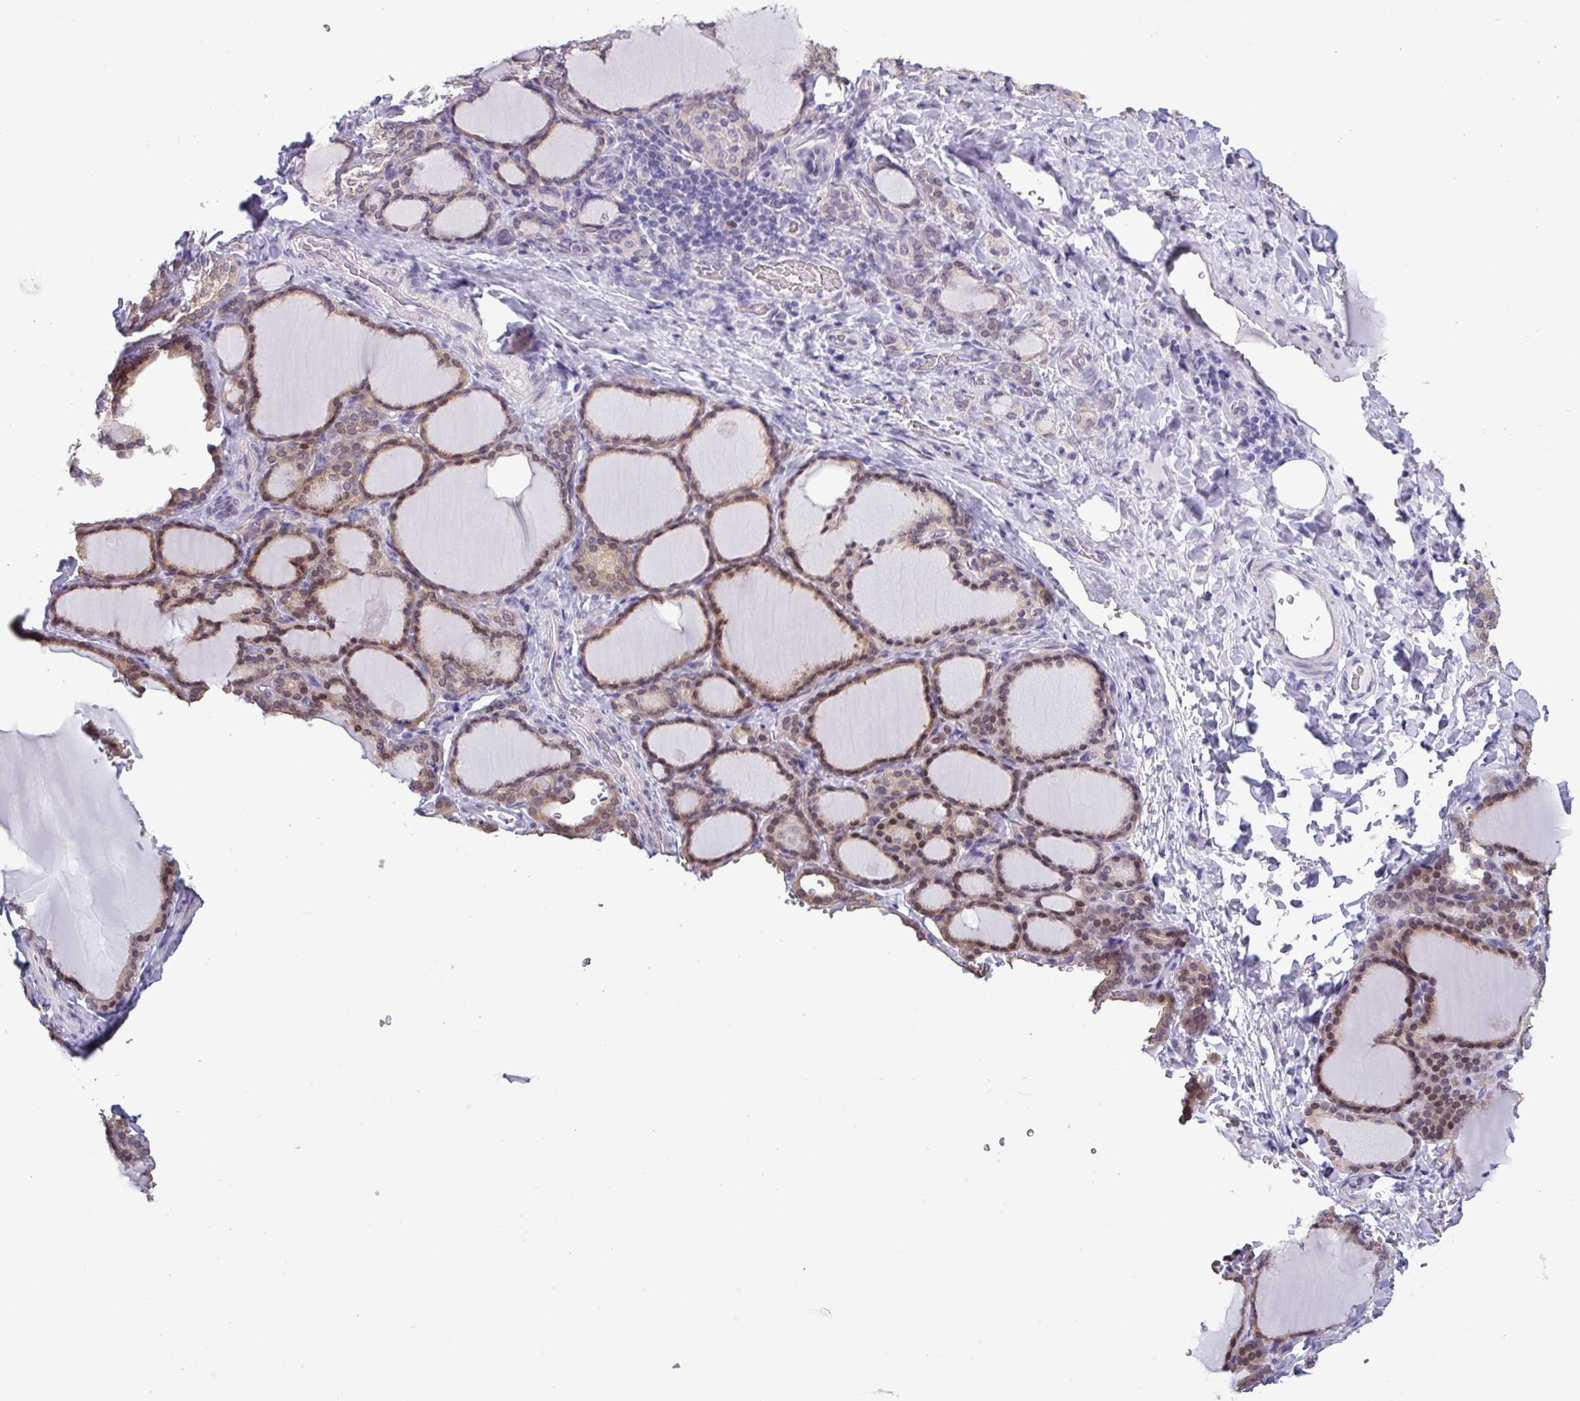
{"staining": {"intensity": "moderate", "quantity": "25%-75%", "location": "cytoplasmic/membranous,nuclear"}, "tissue": "thyroid gland", "cell_type": "Glandular cells", "image_type": "normal", "snomed": [{"axis": "morphology", "description": "Normal tissue, NOS"}, {"axis": "topography", "description": "Thyroid gland"}], "caption": "Moderate cytoplasmic/membranous,nuclear expression for a protein is seen in approximately 25%-75% of glandular cells of normal thyroid gland using IHC.", "gene": "C20orf27", "patient": {"sex": "female", "age": 31}}